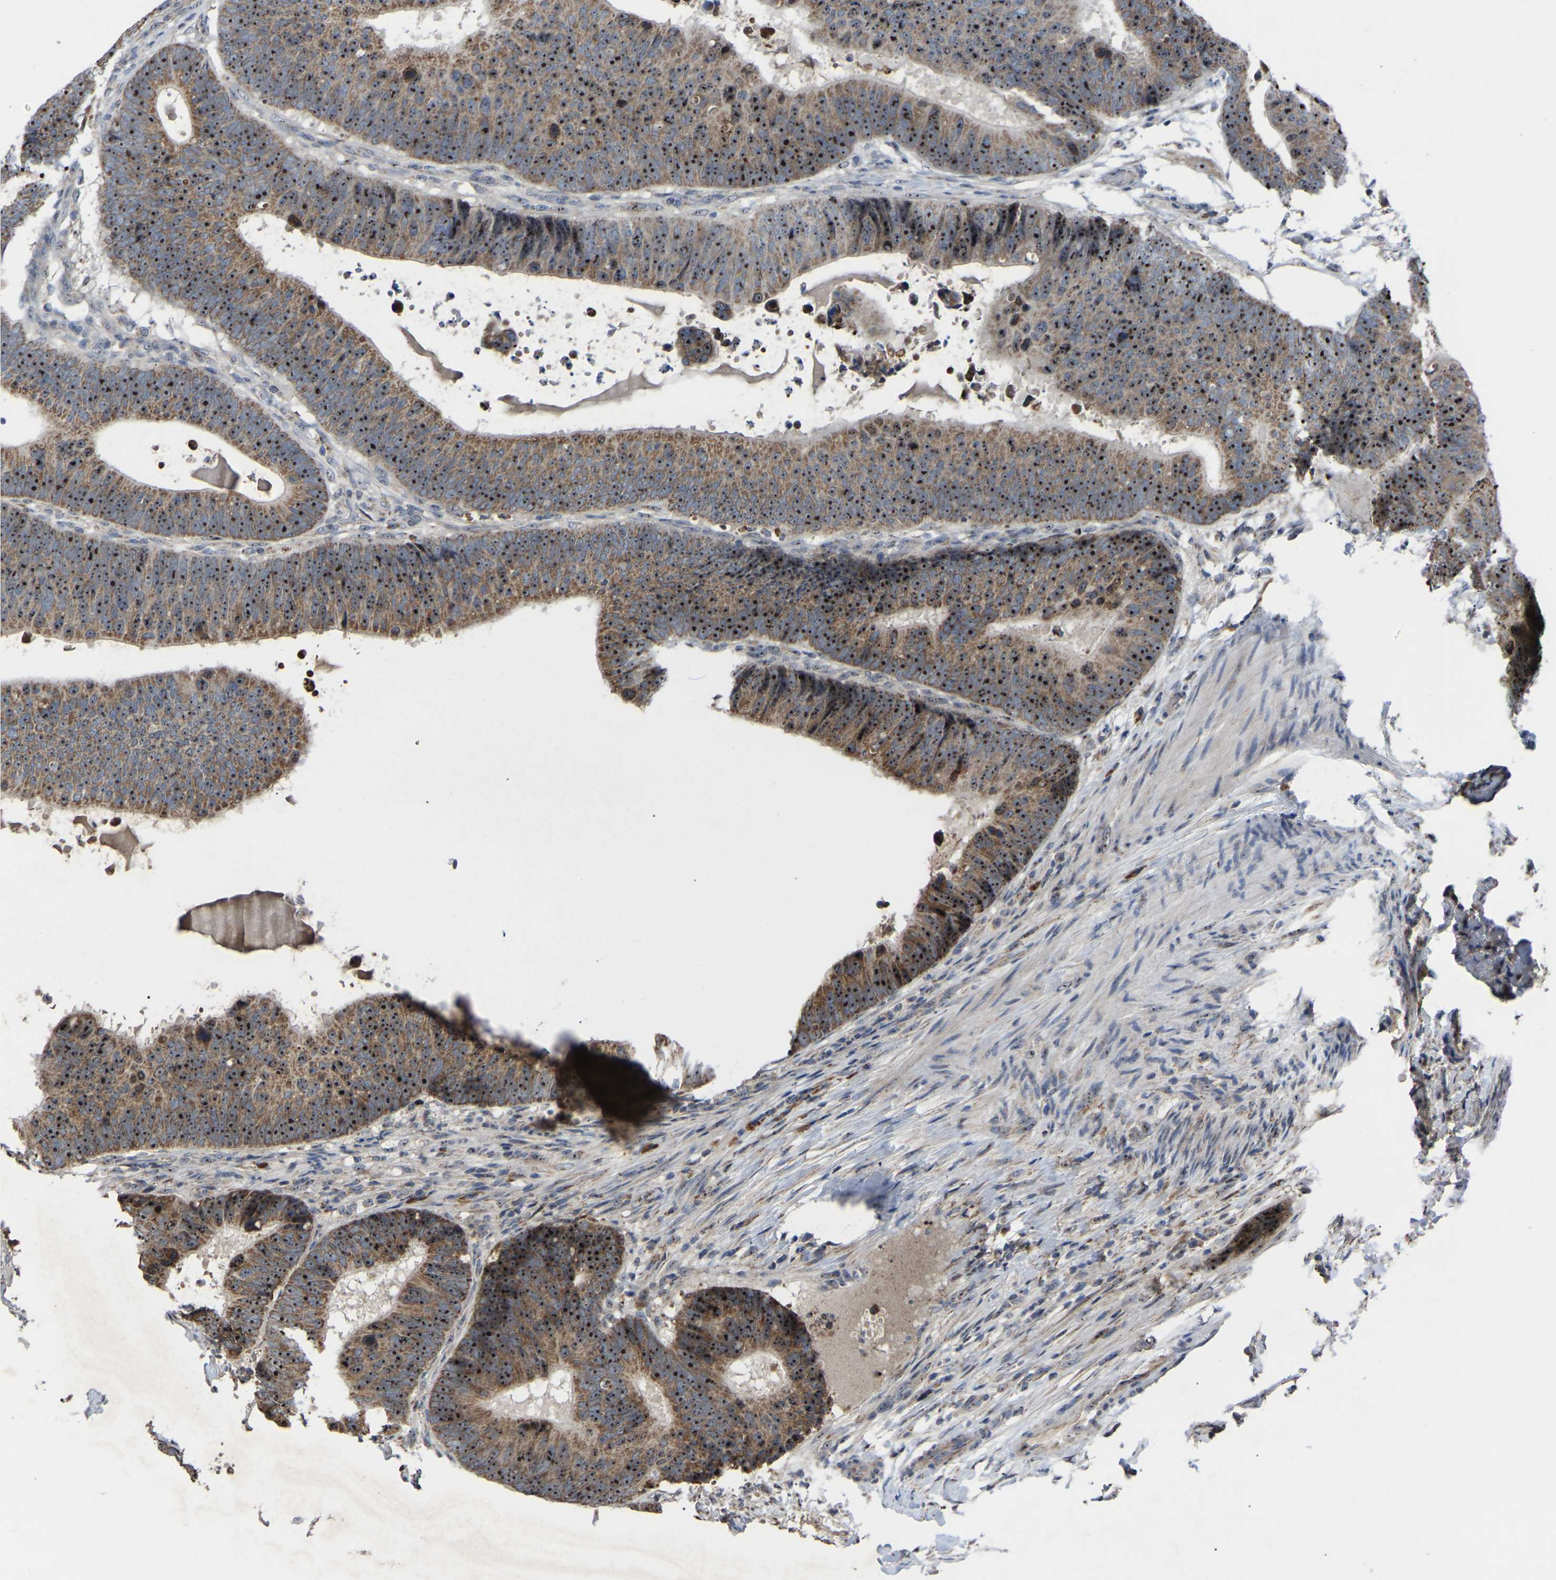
{"staining": {"intensity": "strong", "quantity": ">75%", "location": "cytoplasmic/membranous,nuclear"}, "tissue": "colorectal cancer", "cell_type": "Tumor cells", "image_type": "cancer", "snomed": [{"axis": "morphology", "description": "Adenocarcinoma, NOS"}, {"axis": "topography", "description": "Colon"}], "caption": "About >75% of tumor cells in colorectal cancer (adenocarcinoma) demonstrate strong cytoplasmic/membranous and nuclear protein staining as visualized by brown immunohistochemical staining.", "gene": "NOP53", "patient": {"sex": "male", "age": 56}}